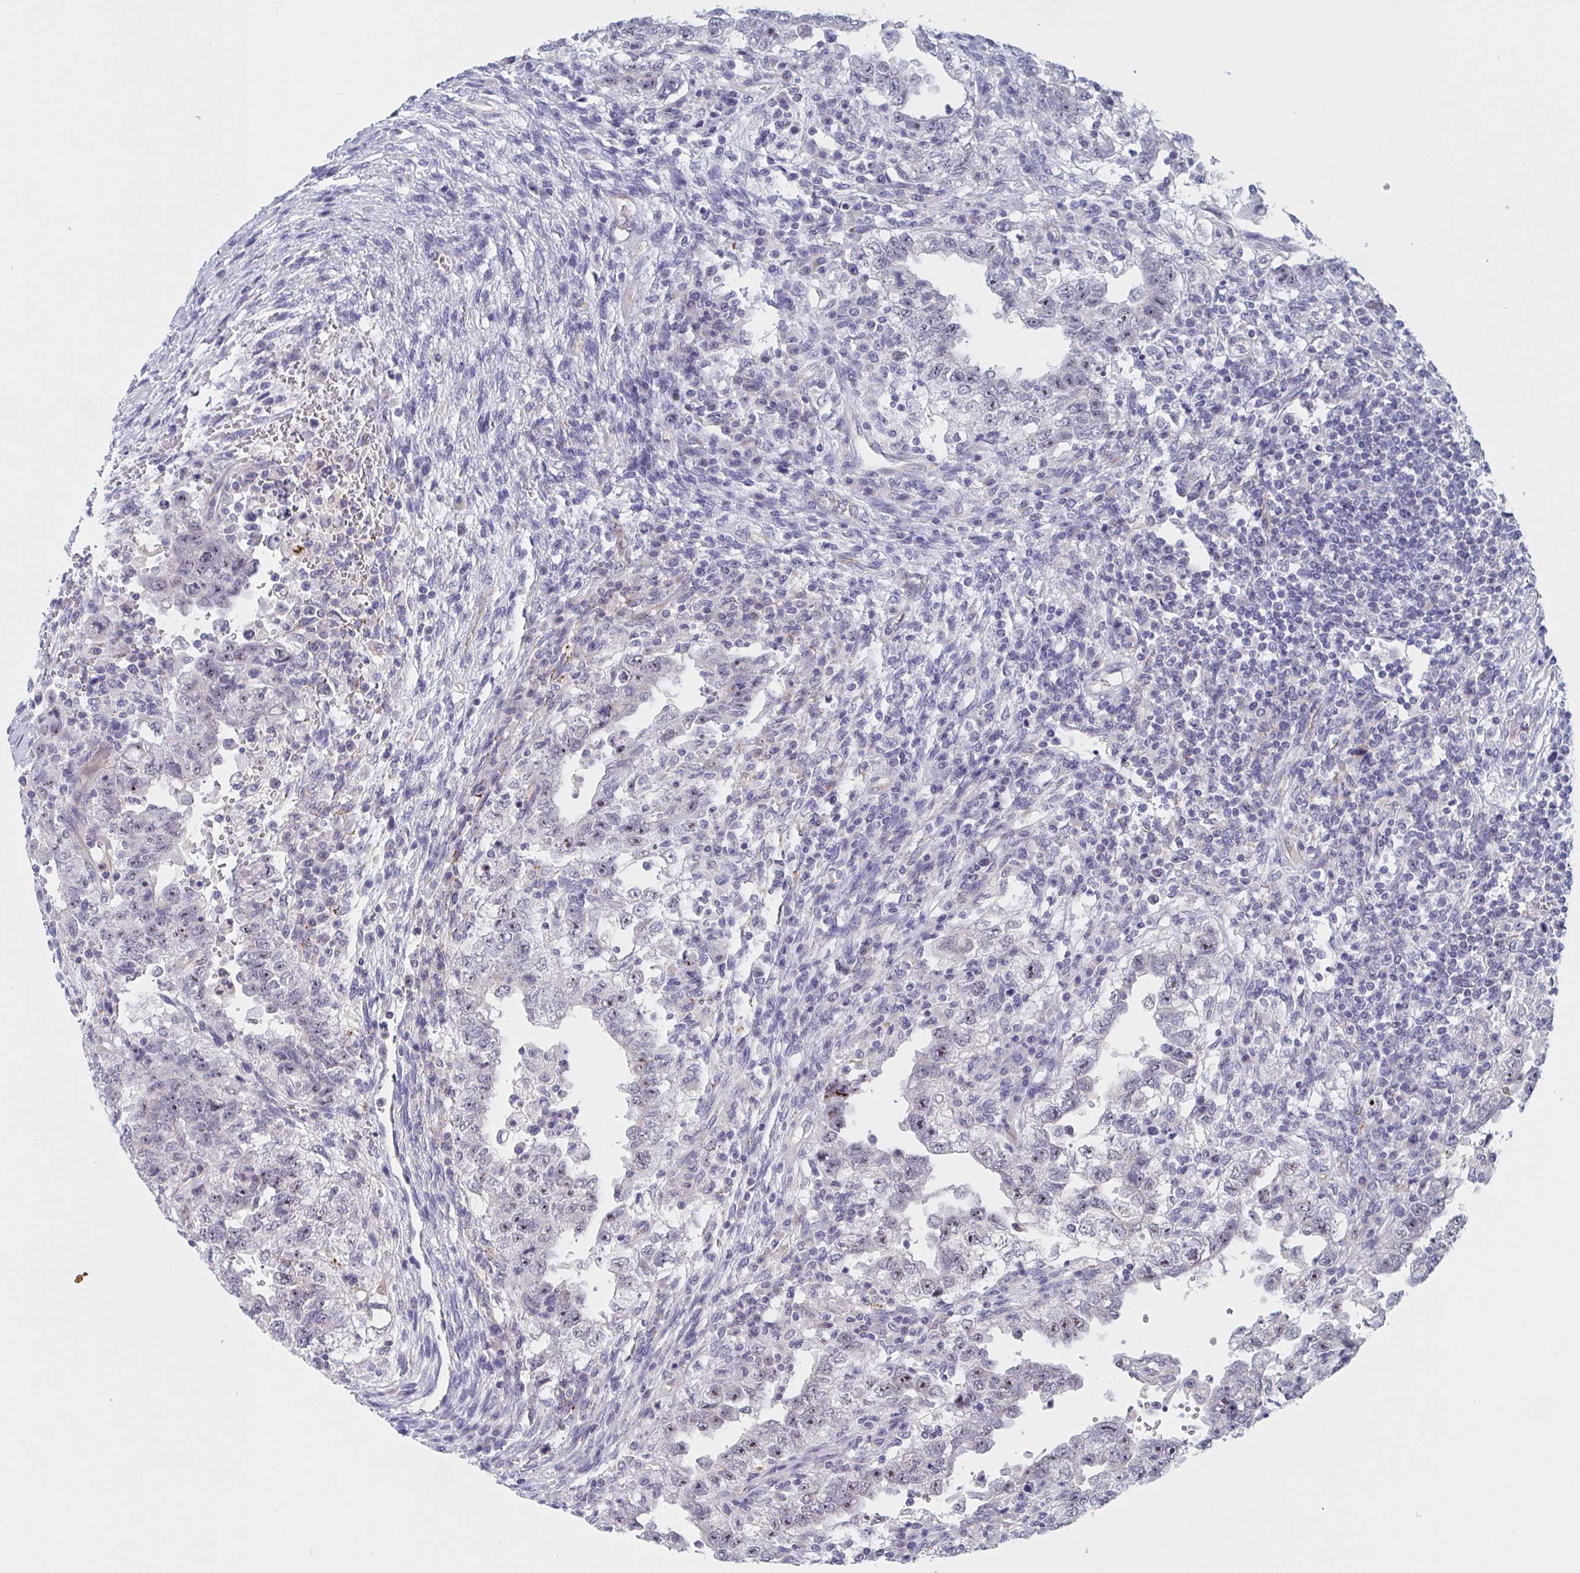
{"staining": {"intensity": "negative", "quantity": "none", "location": "none"}, "tissue": "testis cancer", "cell_type": "Tumor cells", "image_type": "cancer", "snomed": [{"axis": "morphology", "description": "Carcinoma, Embryonal, NOS"}, {"axis": "topography", "description": "Testis"}], "caption": "DAB (3,3'-diaminobenzidine) immunohistochemical staining of embryonal carcinoma (testis) demonstrates no significant expression in tumor cells.", "gene": "ST14", "patient": {"sex": "male", "age": 26}}